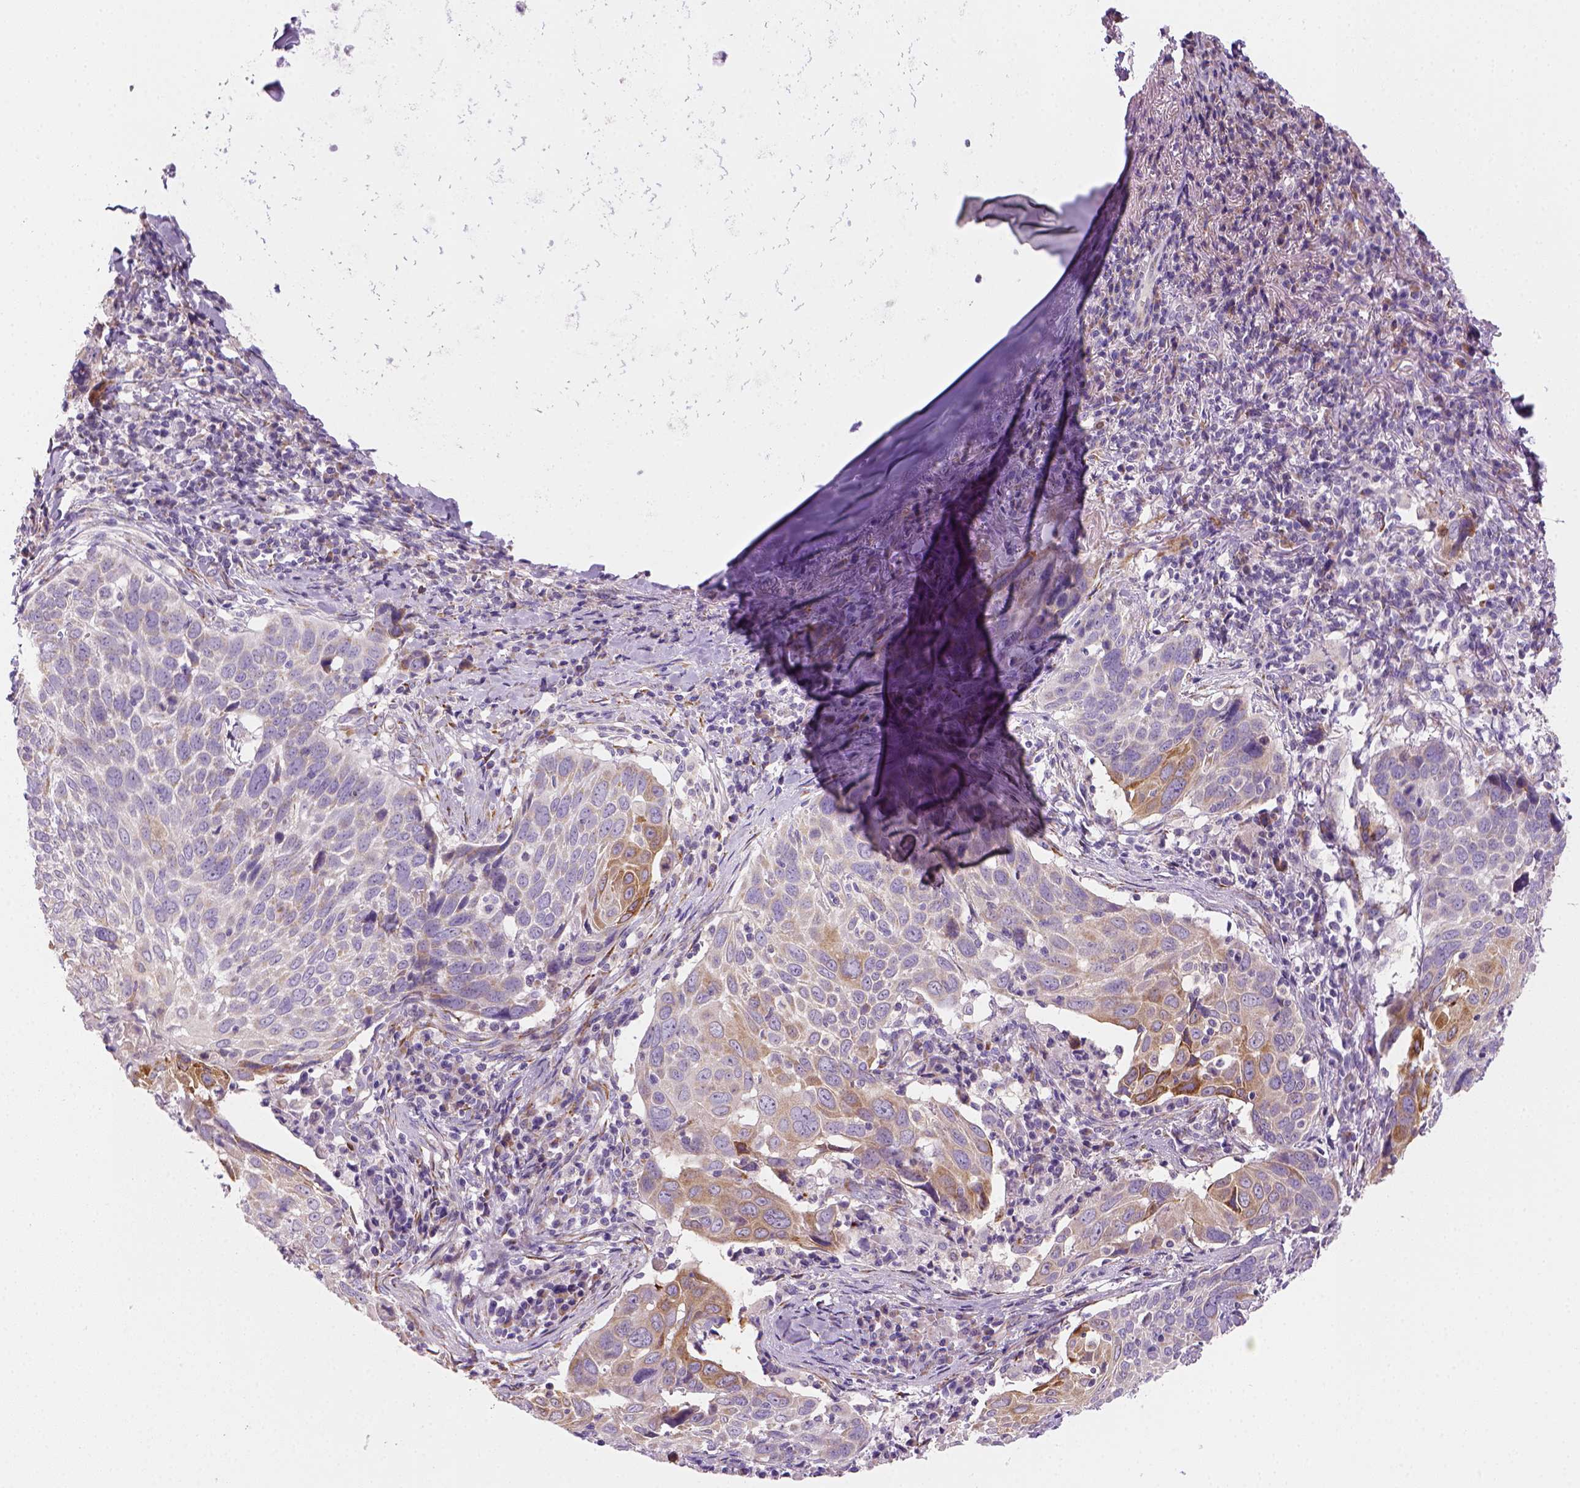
{"staining": {"intensity": "moderate", "quantity": "<25%", "location": "cytoplasmic/membranous"}, "tissue": "lung cancer", "cell_type": "Tumor cells", "image_type": "cancer", "snomed": [{"axis": "morphology", "description": "Squamous cell carcinoma, NOS"}, {"axis": "topography", "description": "Lung"}], "caption": "Squamous cell carcinoma (lung) stained with IHC exhibits moderate cytoplasmic/membranous positivity in approximately <25% of tumor cells.", "gene": "CES2", "patient": {"sex": "male", "age": 57}}